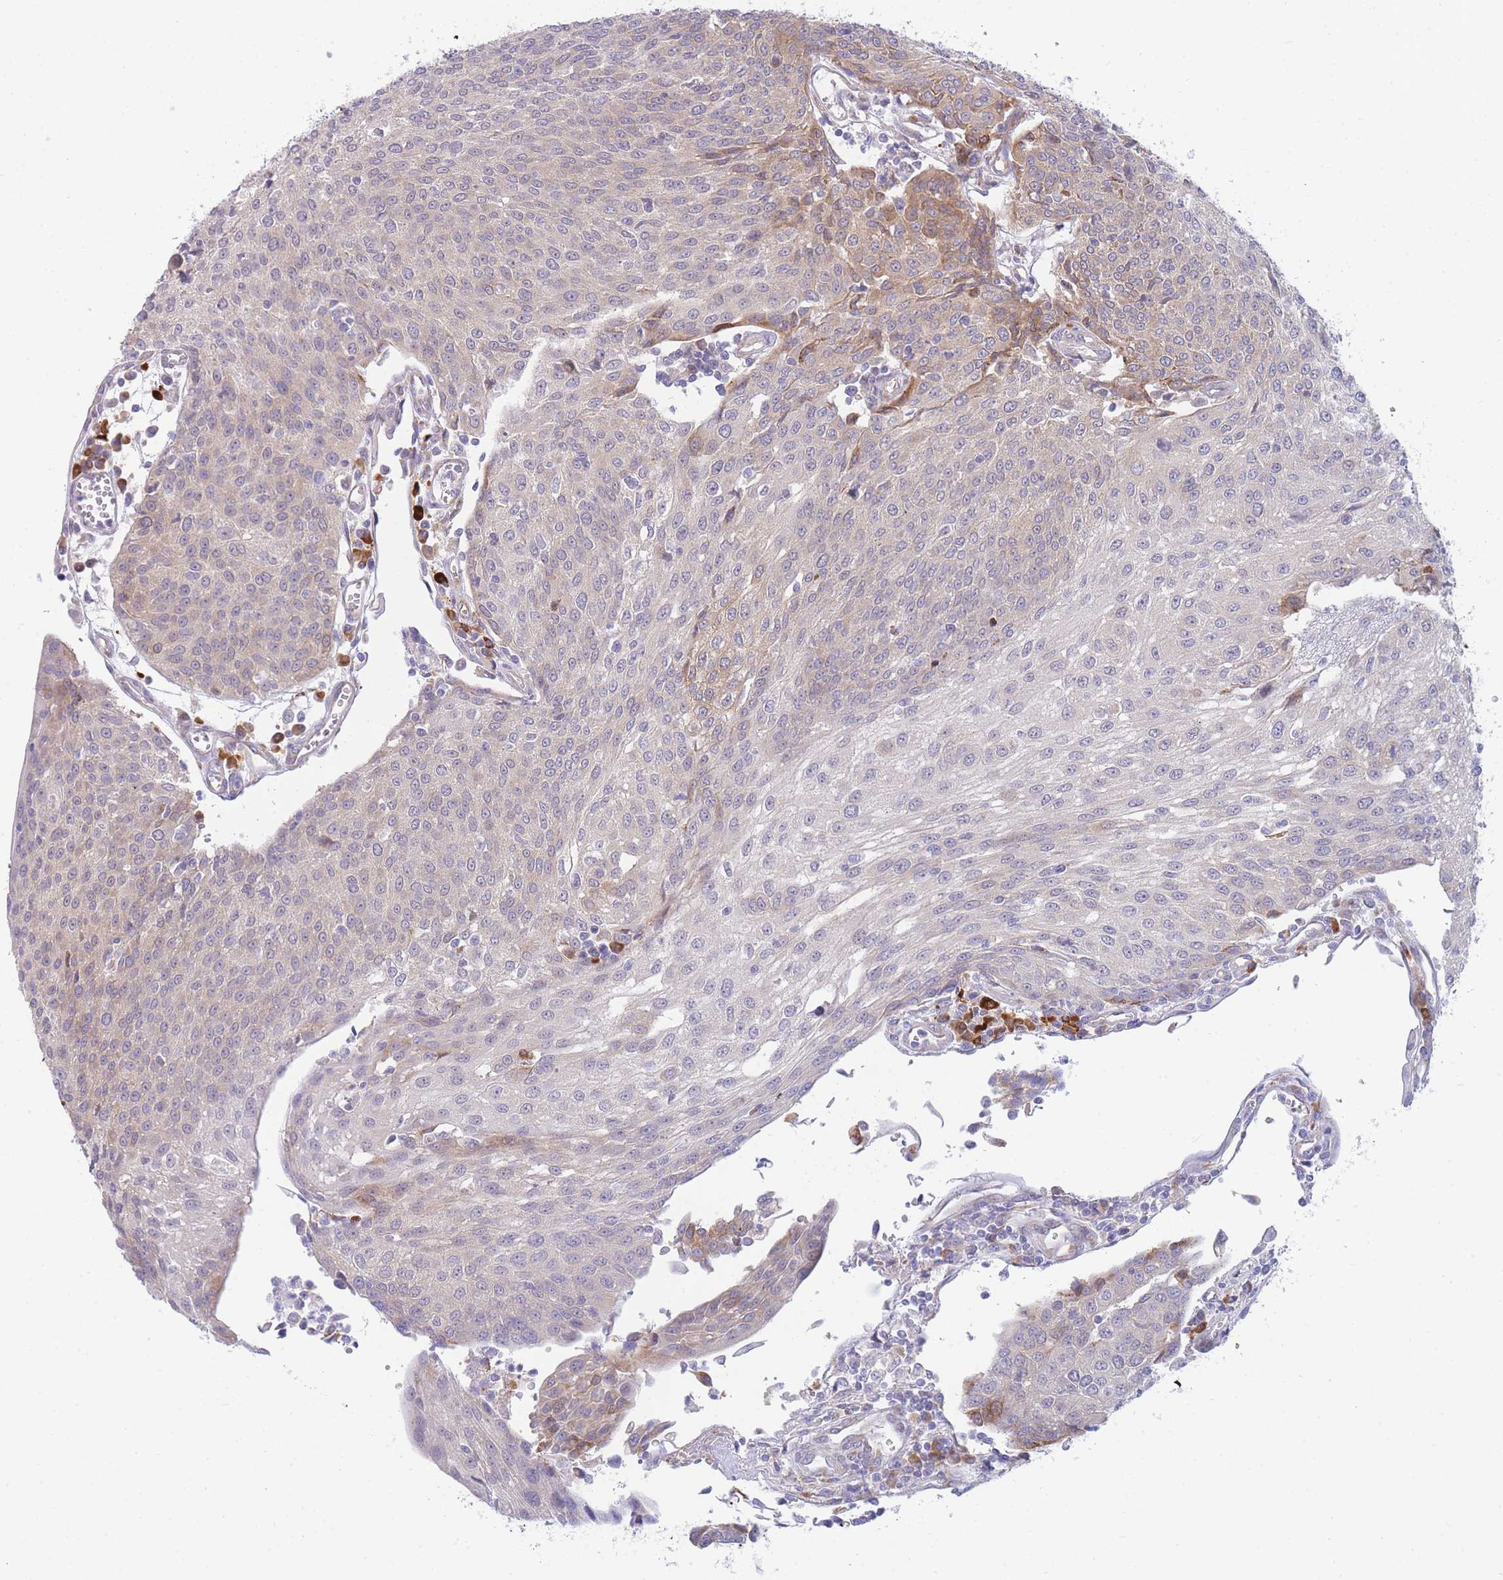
{"staining": {"intensity": "moderate", "quantity": "<25%", "location": "cytoplasmic/membranous"}, "tissue": "urothelial cancer", "cell_type": "Tumor cells", "image_type": "cancer", "snomed": [{"axis": "morphology", "description": "Urothelial carcinoma, High grade"}, {"axis": "topography", "description": "Urinary bladder"}], "caption": "Approximately <25% of tumor cells in human urothelial cancer reveal moderate cytoplasmic/membranous protein expression as visualized by brown immunohistochemical staining.", "gene": "ZNF510", "patient": {"sex": "female", "age": 85}}